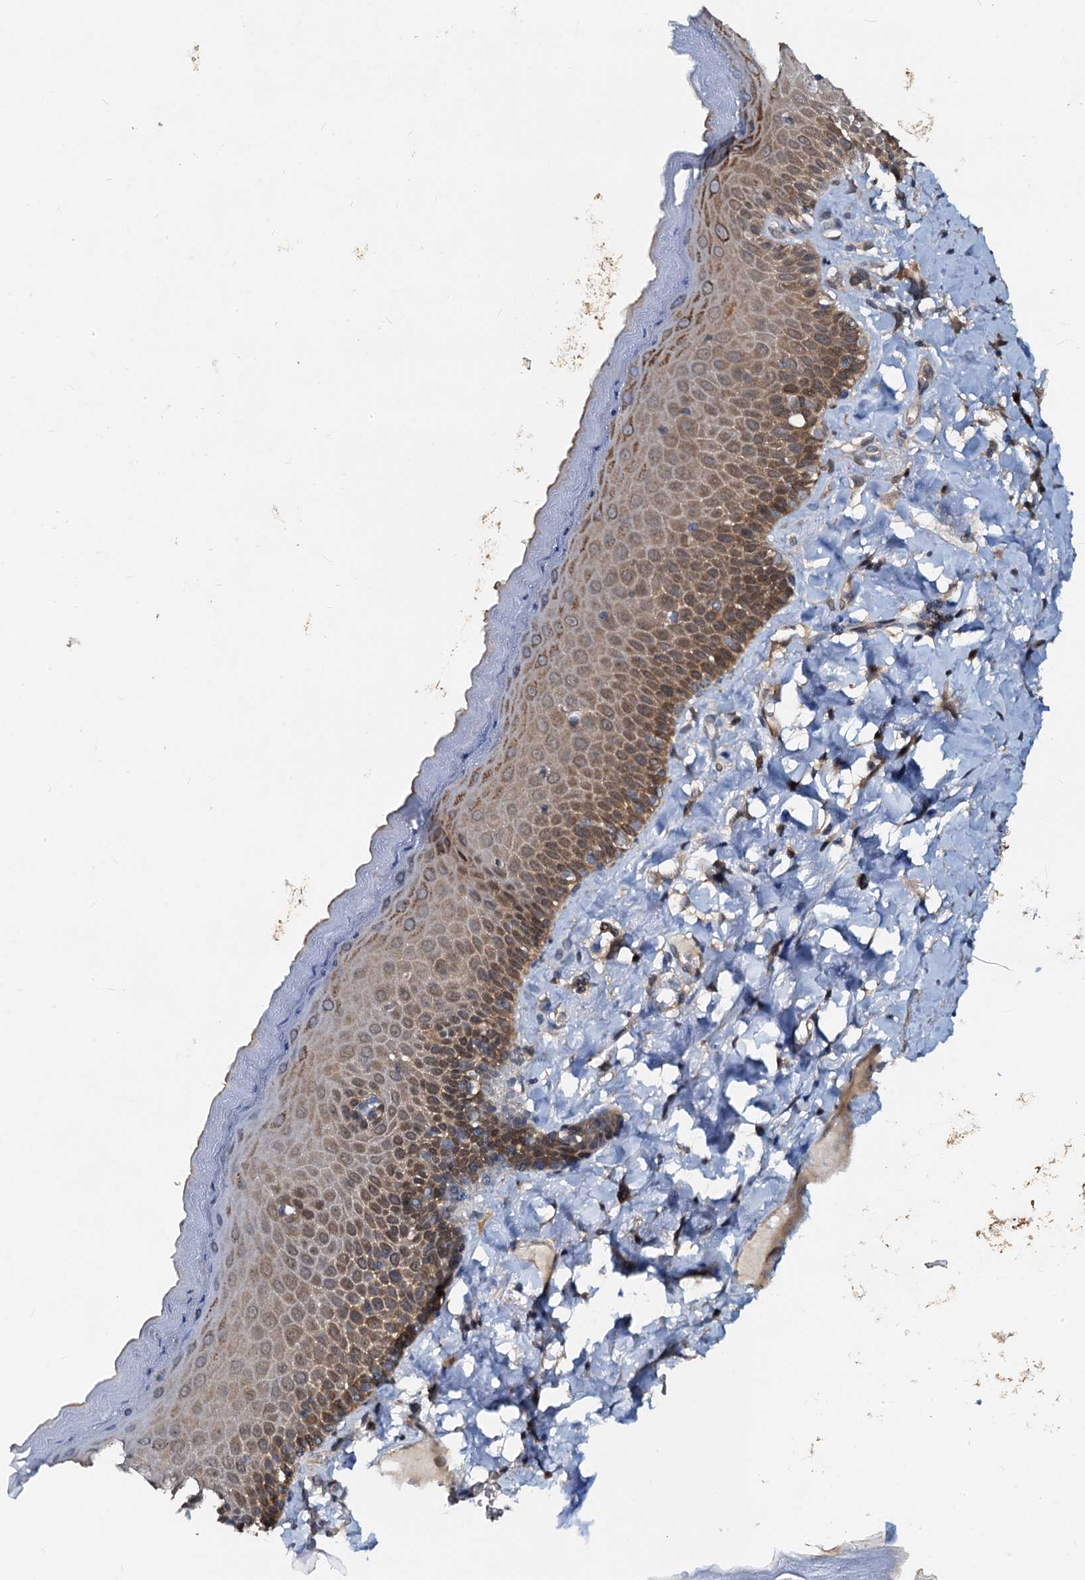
{"staining": {"intensity": "moderate", "quantity": ">75%", "location": "cytoplasmic/membranous,nuclear"}, "tissue": "skin", "cell_type": "Epidermal cells", "image_type": "normal", "snomed": [{"axis": "morphology", "description": "Normal tissue, NOS"}, {"axis": "topography", "description": "Anal"}], "caption": "This histopathology image exhibits immunohistochemistry (IHC) staining of normal human skin, with medium moderate cytoplasmic/membranous,nuclear expression in about >75% of epidermal cells.", "gene": "PTGES3", "patient": {"sex": "male", "age": 69}}